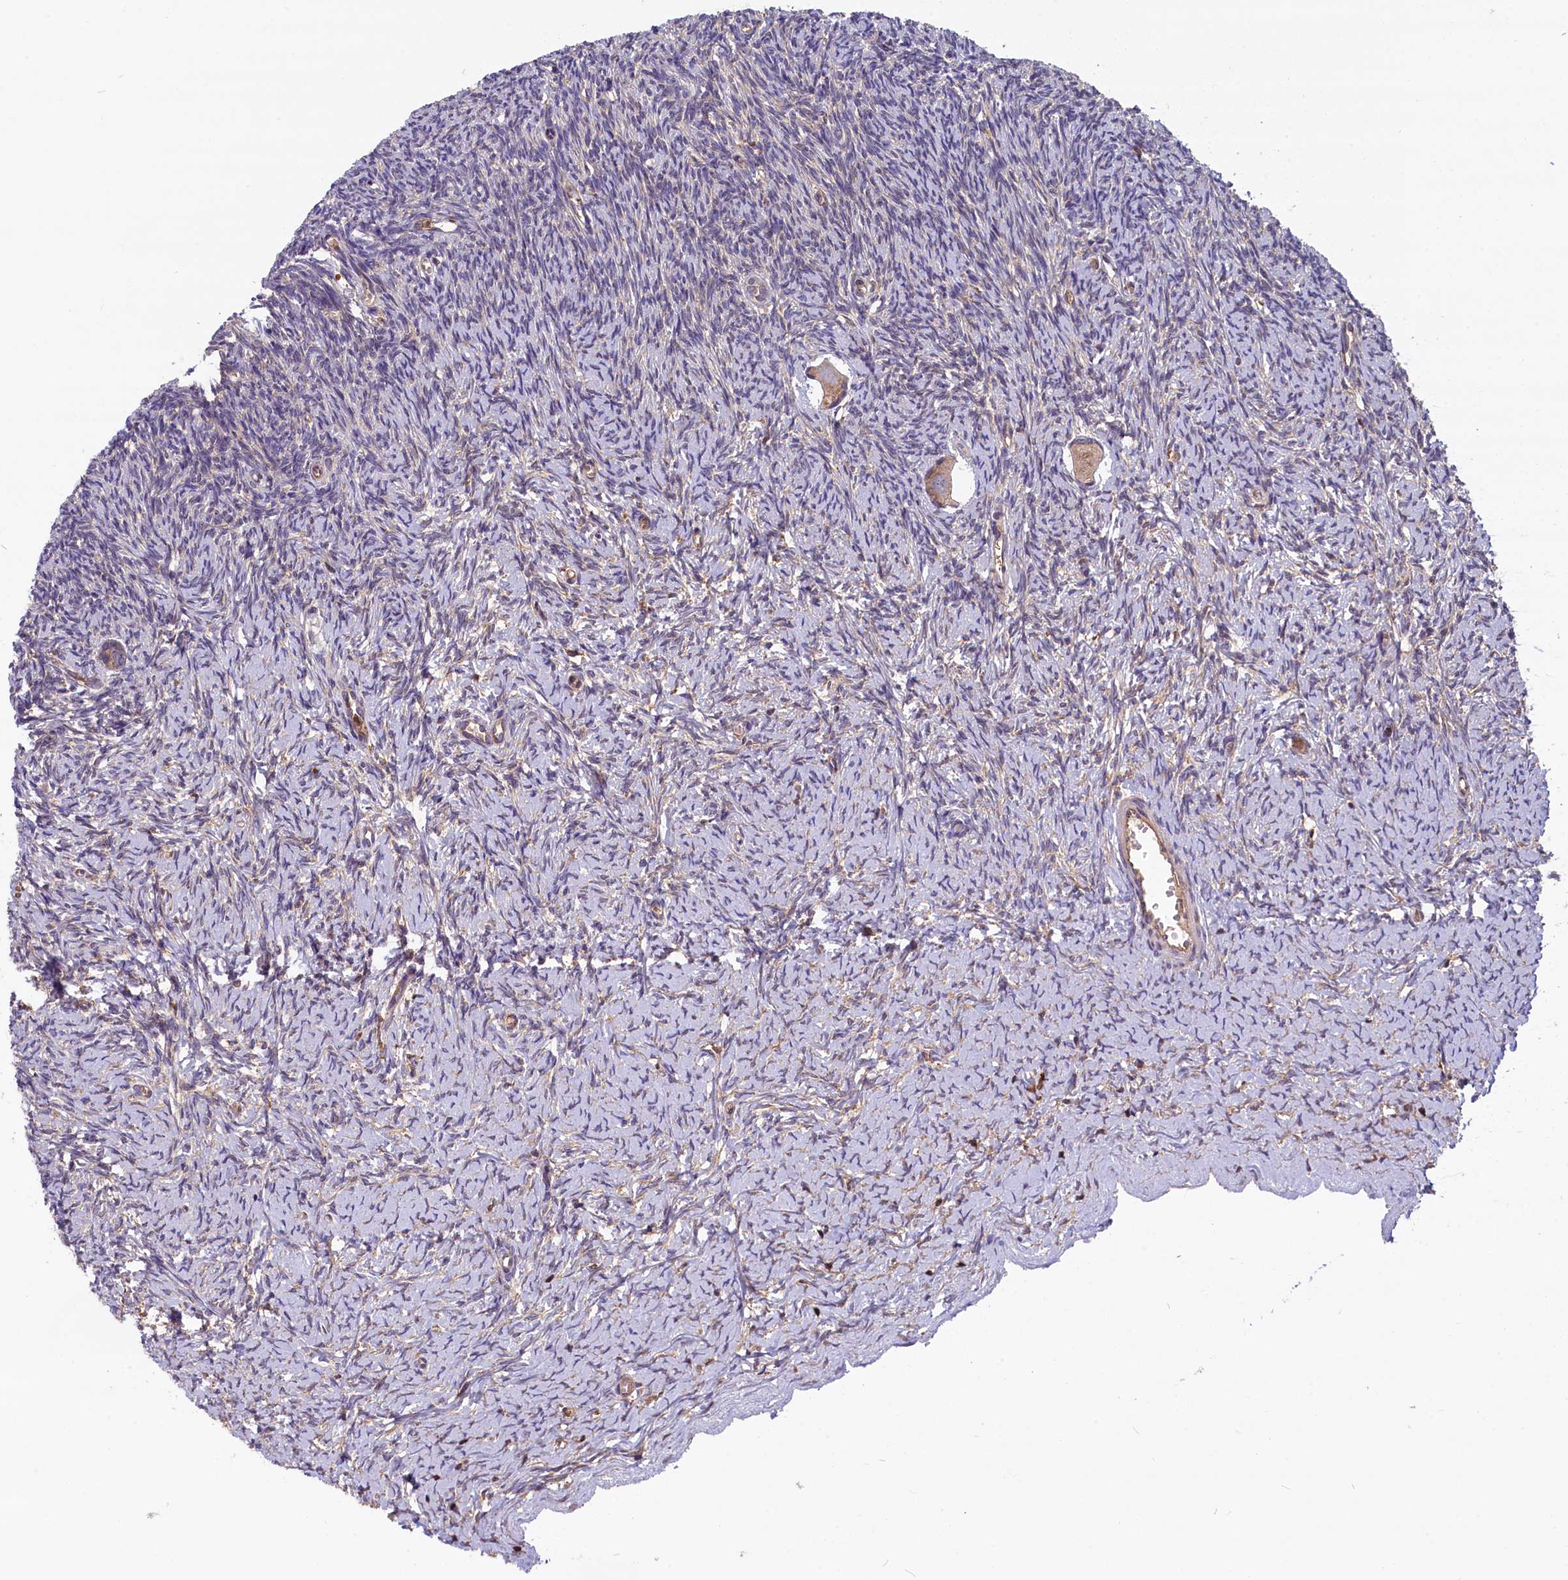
{"staining": {"intensity": "weak", "quantity": ">75%", "location": "cytoplasmic/membranous"}, "tissue": "ovary", "cell_type": "Follicle cells", "image_type": "normal", "snomed": [{"axis": "morphology", "description": "Normal tissue, NOS"}, {"axis": "topography", "description": "Ovary"}], "caption": "Immunohistochemistry micrograph of benign ovary: ovary stained using immunohistochemistry (IHC) shows low levels of weak protein expression localized specifically in the cytoplasmic/membranous of follicle cells, appearing as a cytoplasmic/membranous brown color.", "gene": "MYO9B", "patient": {"sex": "female", "age": 39}}